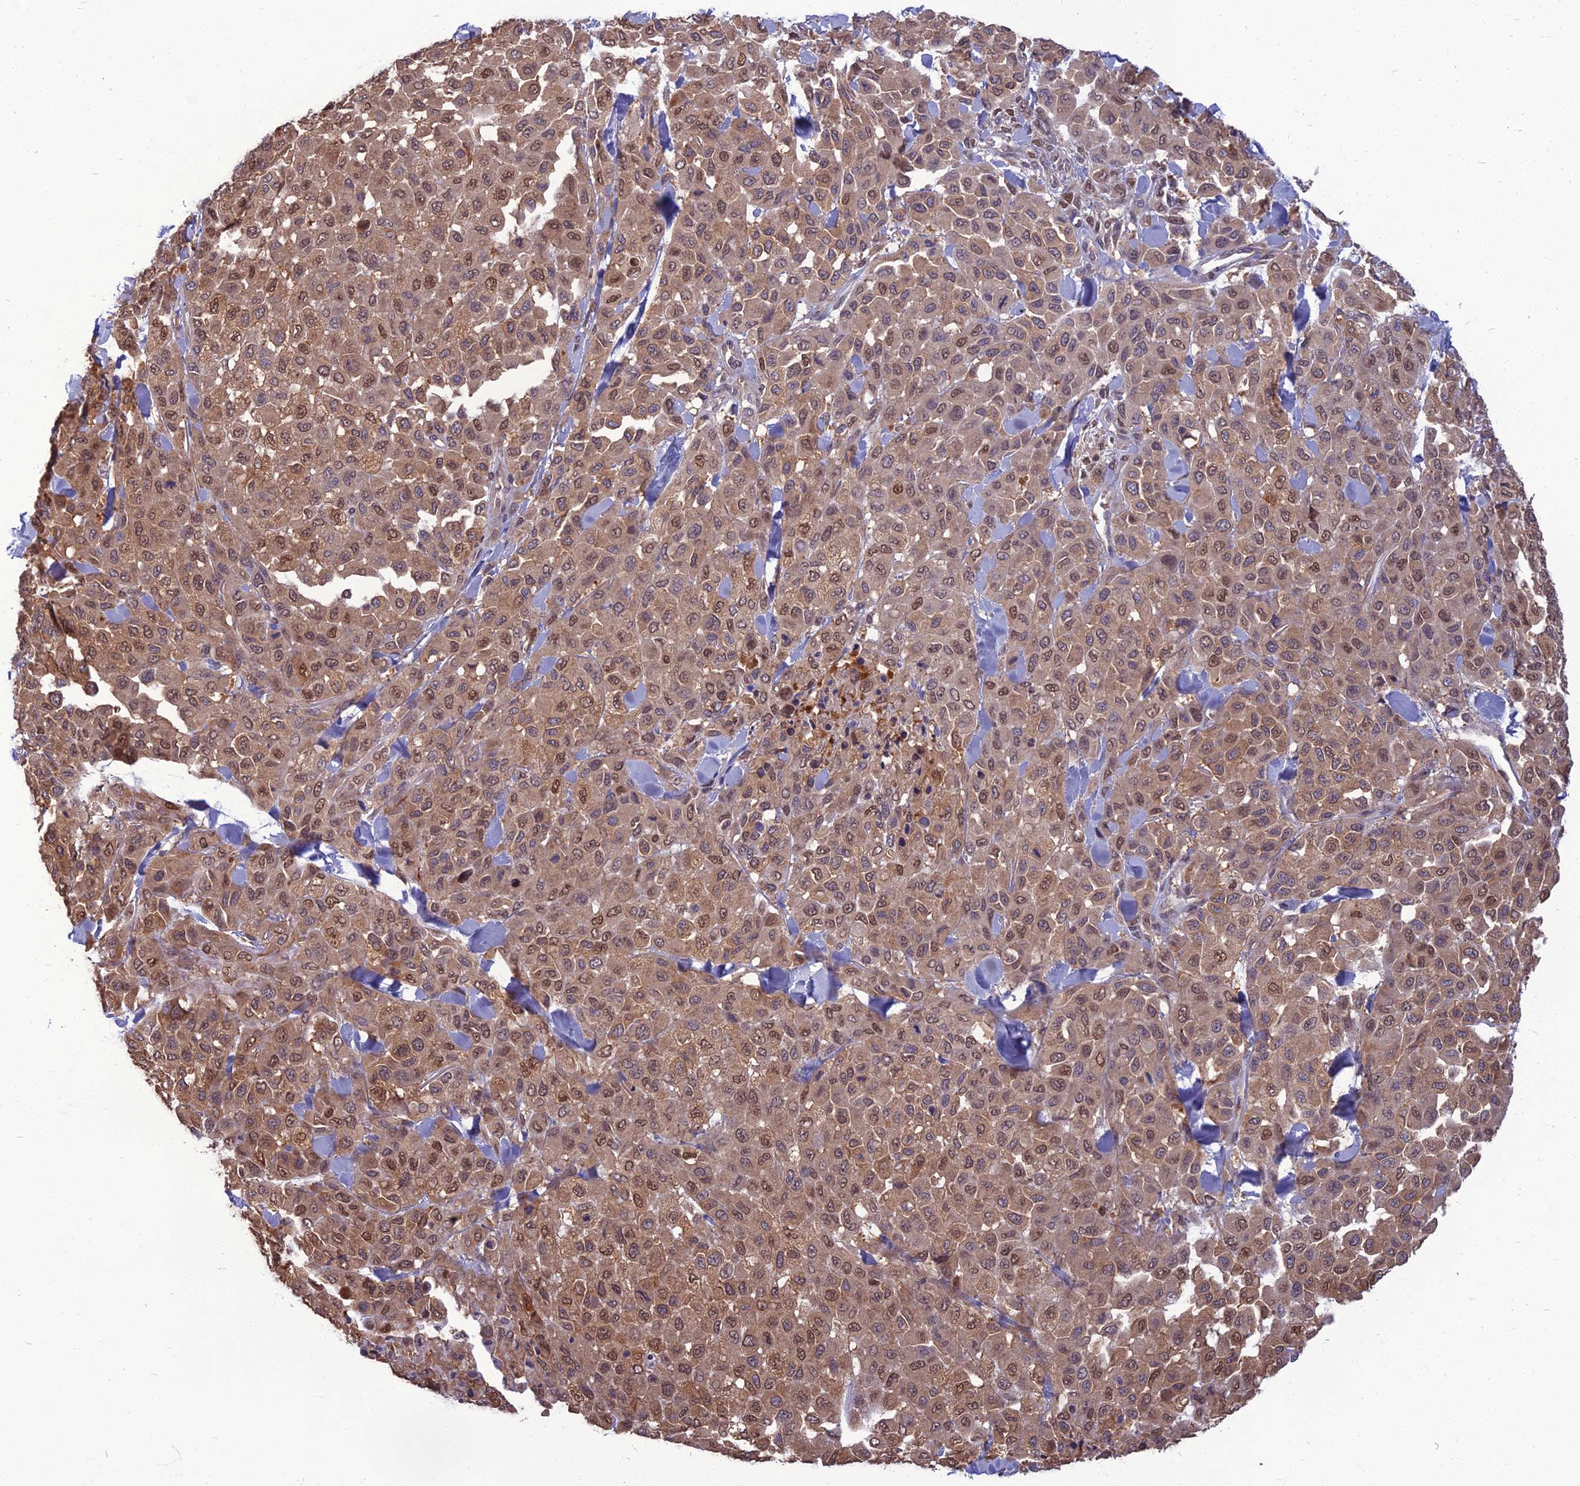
{"staining": {"intensity": "moderate", "quantity": ">75%", "location": "nuclear"}, "tissue": "melanoma", "cell_type": "Tumor cells", "image_type": "cancer", "snomed": [{"axis": "morphology", "description": "Malignant melanoma, Metastatic site"}, {"axis": "topography", "description": "Skin"}], "caption": "Malignant melanoma (metastatic site) tissue shows moderate nuclear expression in about >75% of tumor cells", "gene": "NR4A3", "patient": {"sex": "female", "age": 81}}